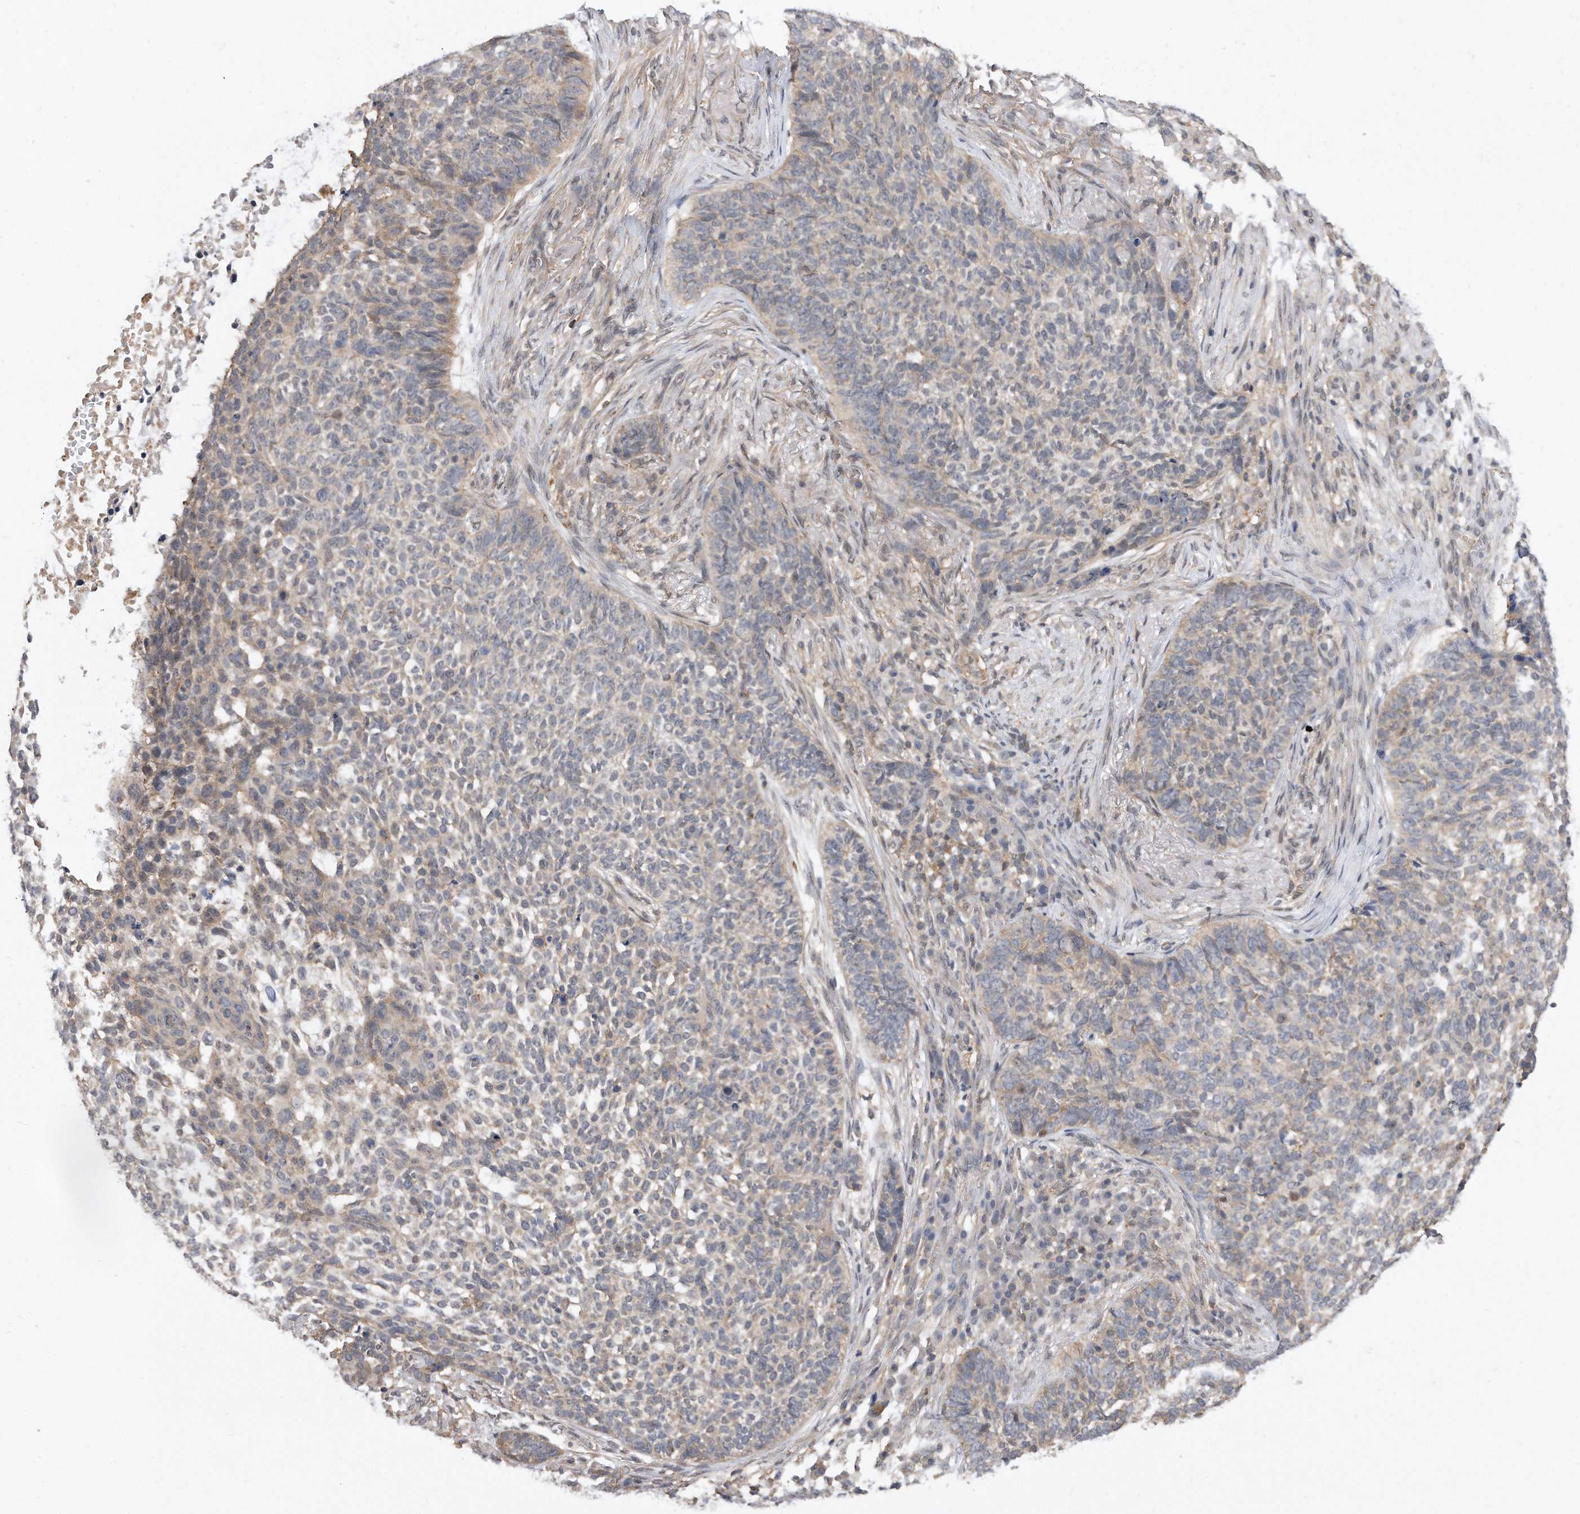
{"staining": {"intensity": "negative", "quantity": "none", "location": "none"}, "tissue": "skin cancer", "cell_type": "Tumor cells", "image_type": "cancer", "snomed": [{"axis": "morphology", "description": "Basal cell carcinoma"}, {"axis": "topography", "description": "Skin"}], "caption": "Human skin cancer stained for a protein using IHC exhibits no staining in tumor cells.", "gene": "TCP1", "patient": {"sex": "male", "age": 85}}